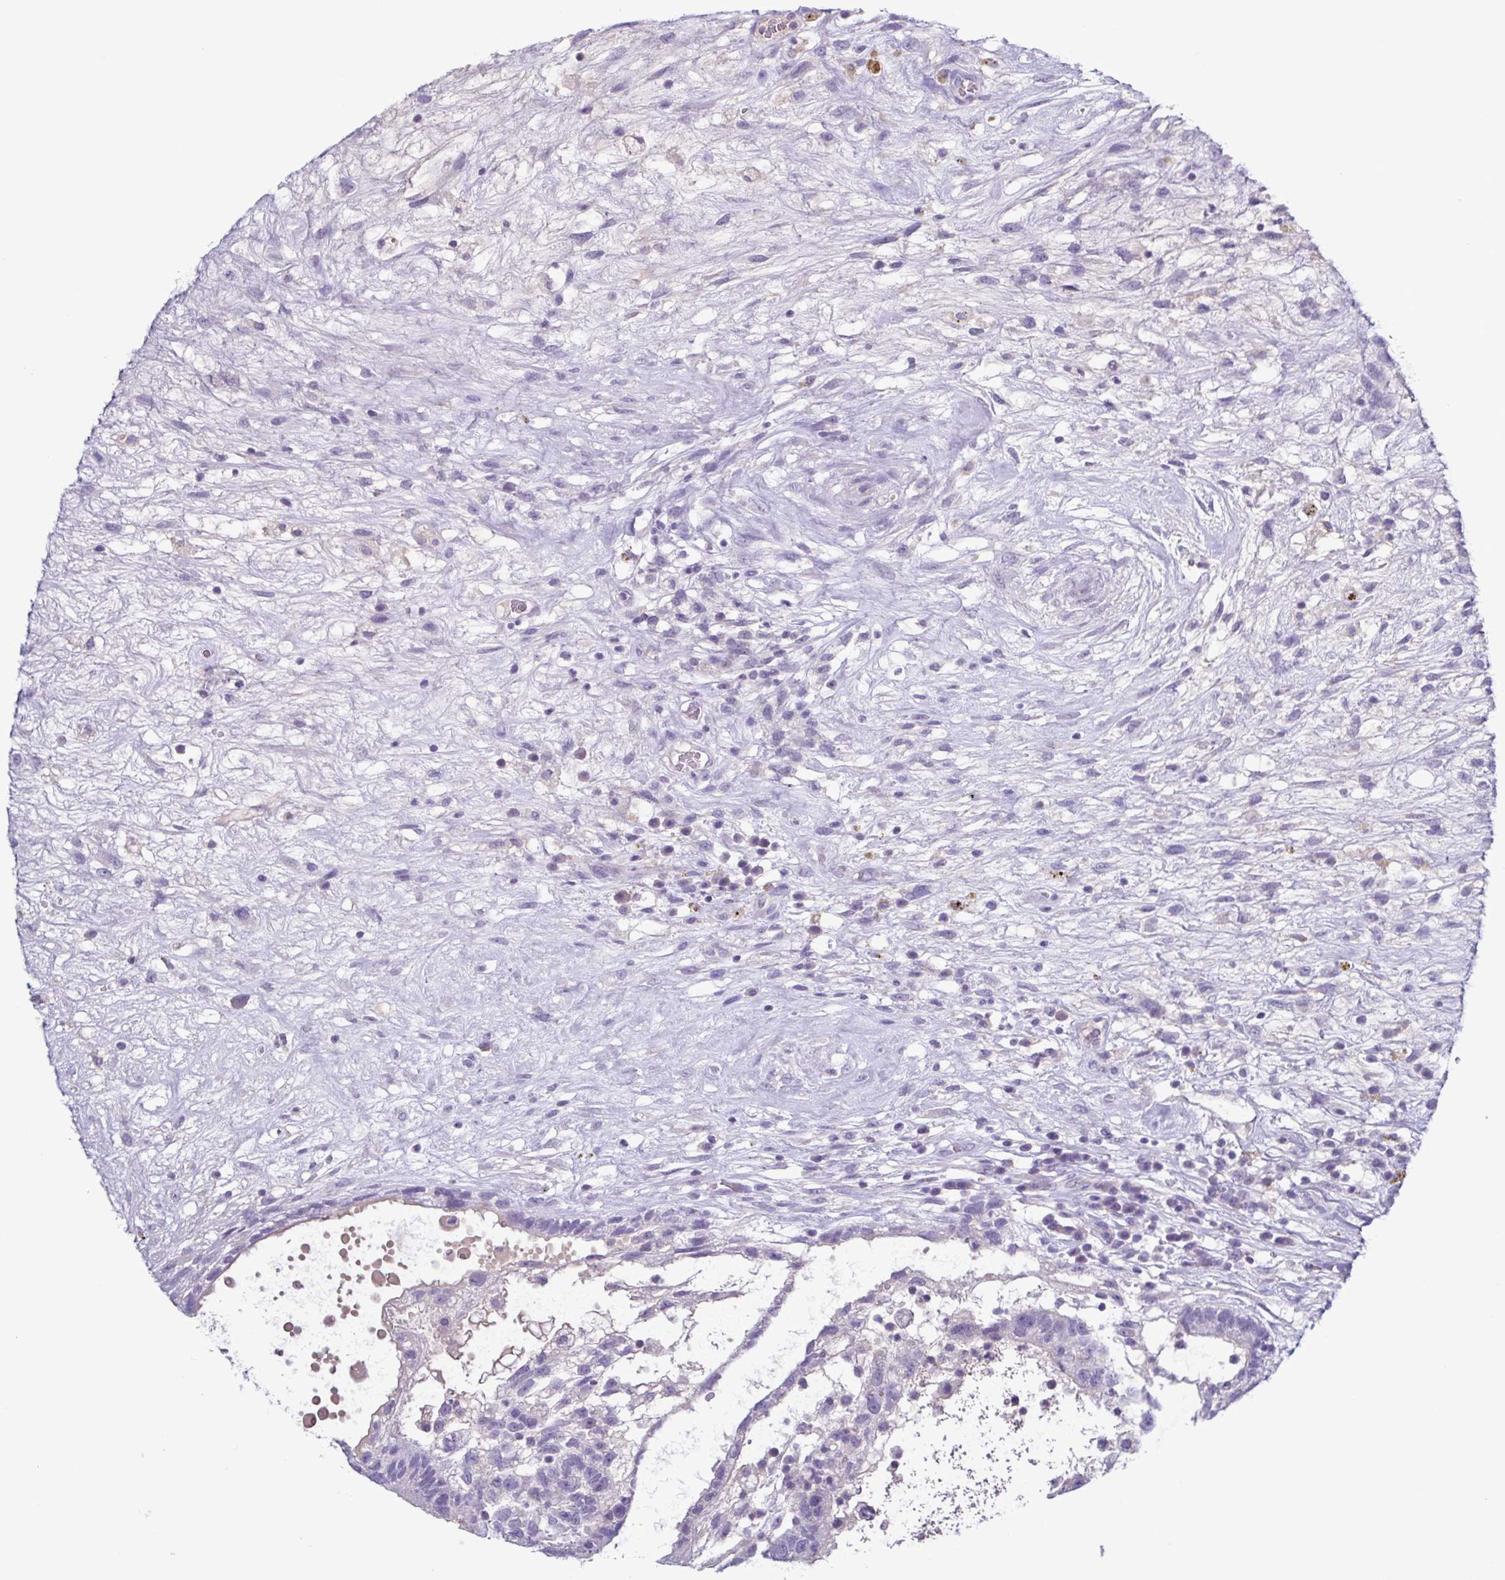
{"staining": {"intensity": "negative", "quantity": "none", "location": "none"}, "tissue": "testis cancer", "cell_type": "Tumor cells", "image_type": "cancer", "snomed": [{"axis": "morphology", "description": "Normal tissue, NOS"}, {"axis": "morphology", "description": "Carcinoma, Embryonal, NOS"}, {"axis": "topography", "description": "Testis"}], "caption": "This is an immunohistochemistry image of human testis cancer. There is no staining in tumor cells.", "gene": "INAFM1", "patient": {"sex": "male", "age": 32}}